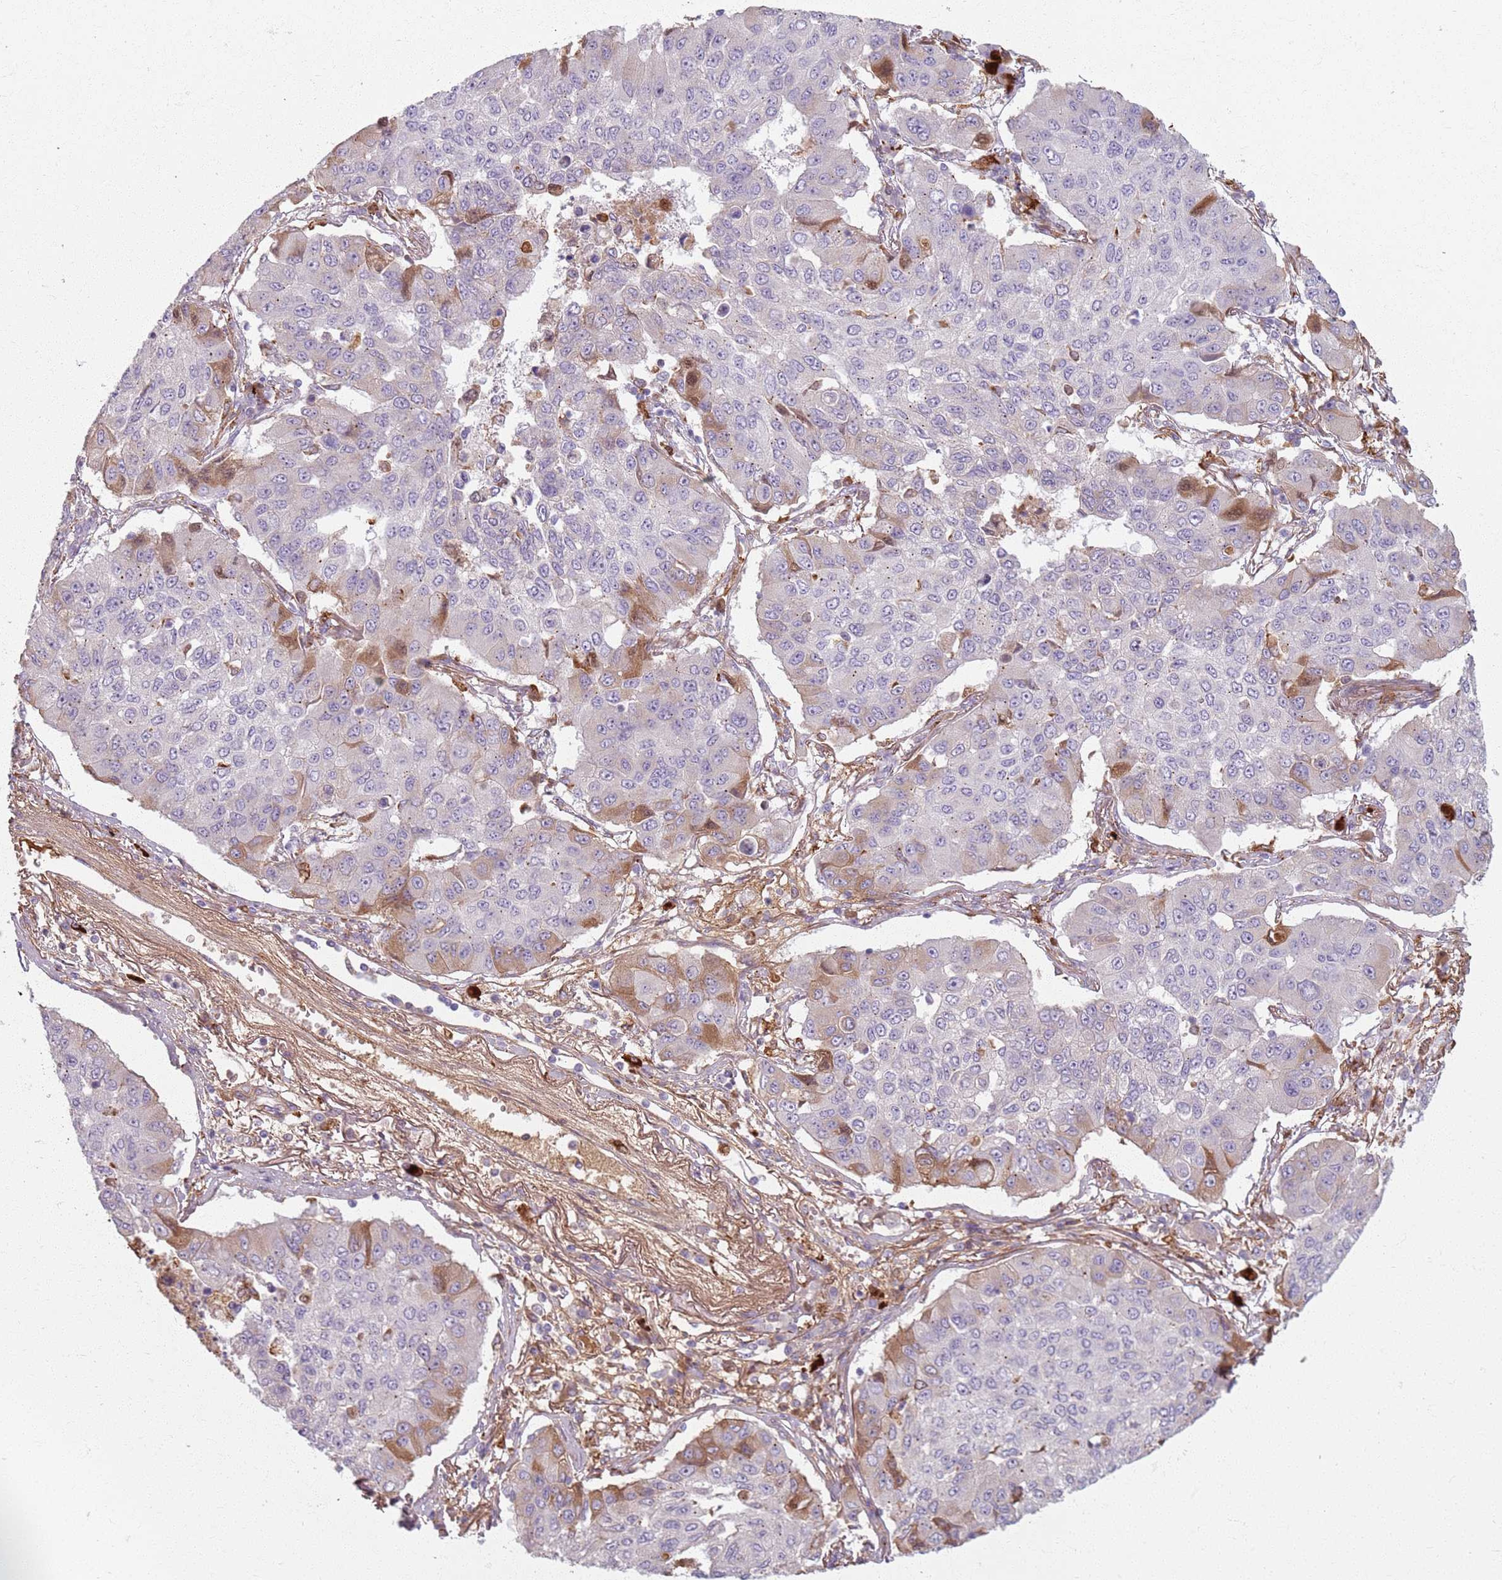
{"staining": {"intensity": "moderate", "quantity": "<25%", "location": "cytoplasmic/membranous"}, "tissue": "lung cancer", "cell_type": "Tumor cells", "image_type": "cancer", "snomed": [{"axis": "morphology", "description": "Squamous cell carcinoma, NOS"}, {"axis": "topography", "description": "Lung"}], "caption": "An image showing moderate cytoplasmic/membranous positivity in approximately <25% of tumor cells in lung cancer, as visualized by brown immunohistochemical staining.", "gene": "COLGALT1", "patient": {"sex": "male", "age": 74}}